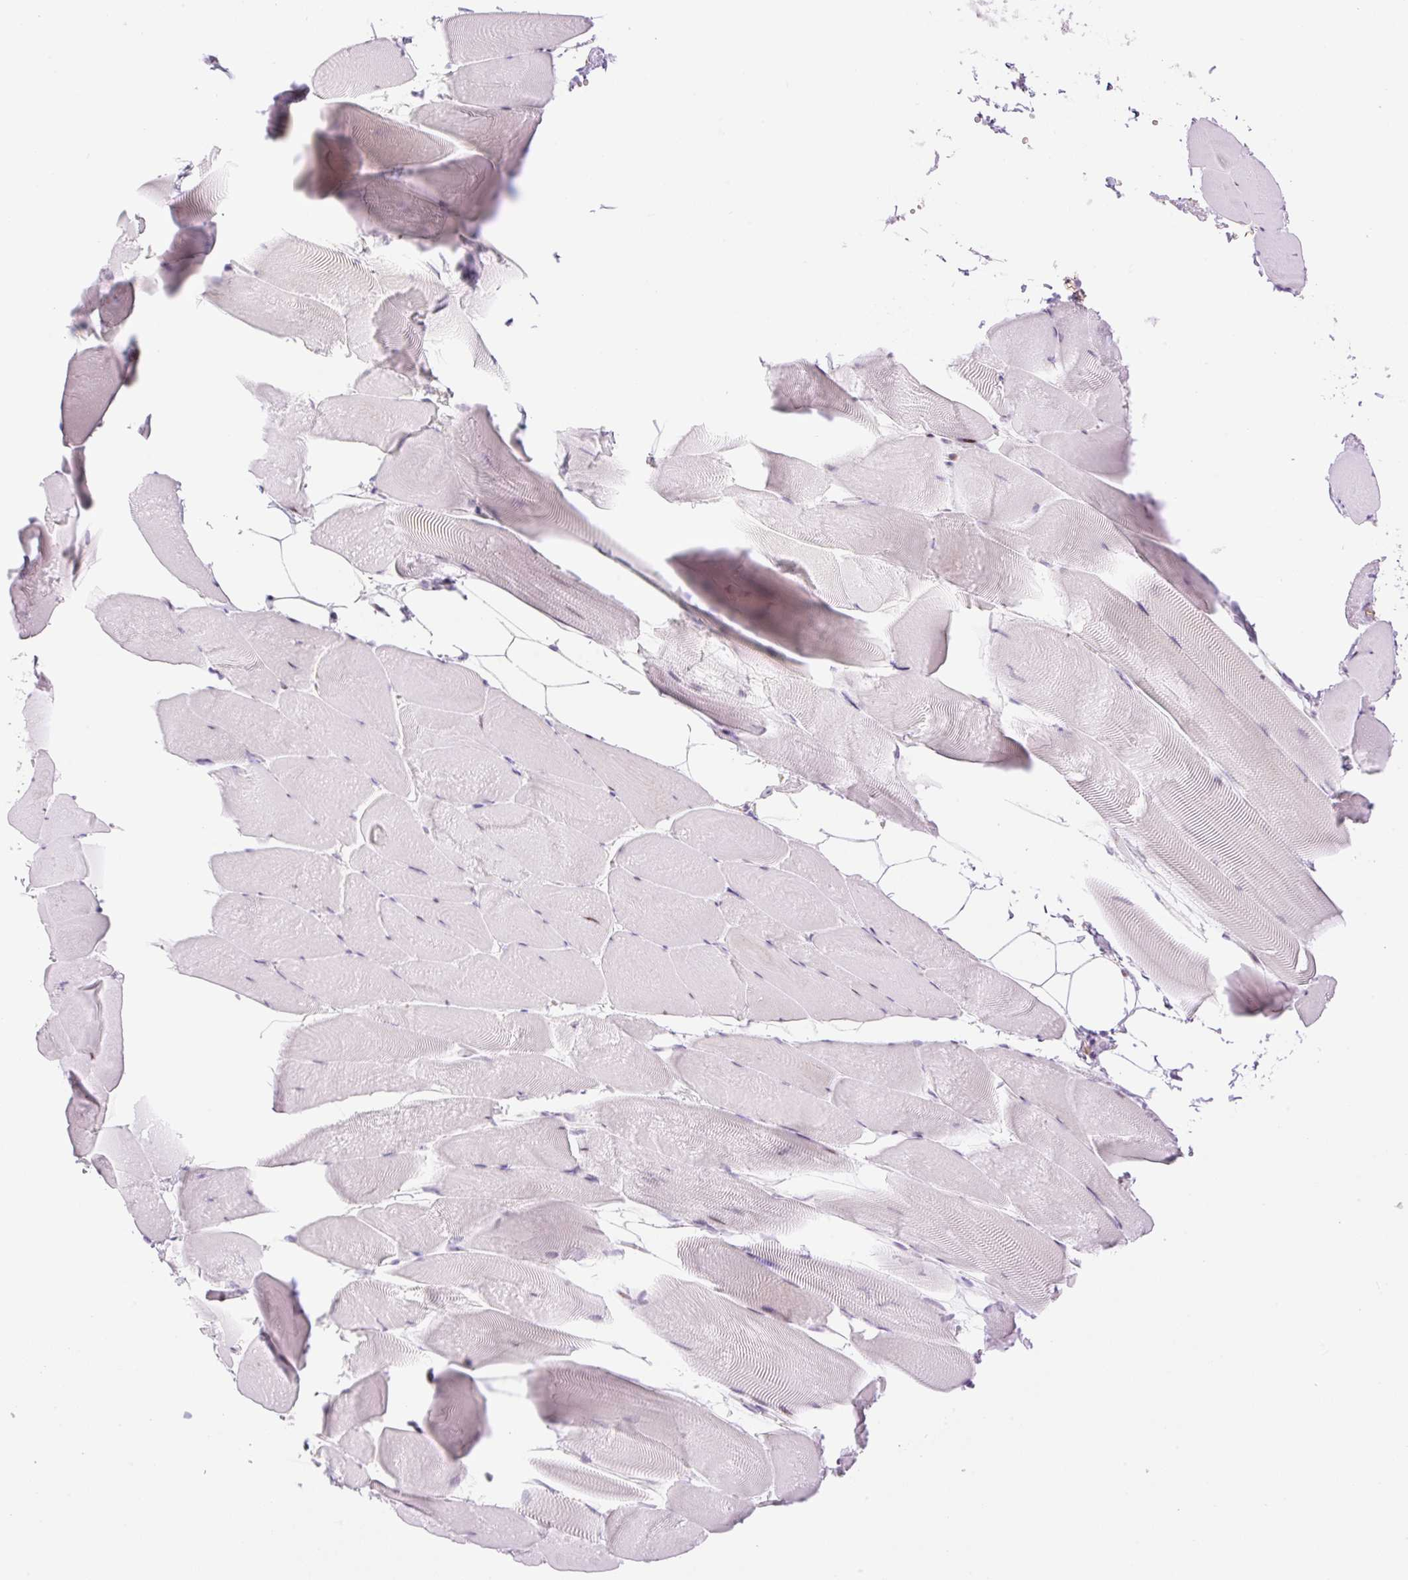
{"staining": {"intensity": "negative", "quantity": "none", "location": "none"}, "tissue": "skeletal muscle", "cell_type": "Myocytes", "image_type": "normal", "snomed": [{"axis": "morphology", "description": "Normal tissue, NOS"}, {"axis": "topography", "description": "Skeletal muscle"}], "caption": "Immunohistochemistry (IHC) photomicrograph of benign skeletal muscle: skeletal muscle stained with DAB exhibits no significant protein expression in myocytes.", "gene": "SP140L", "patient": {"sex": "female", "age": 64}}